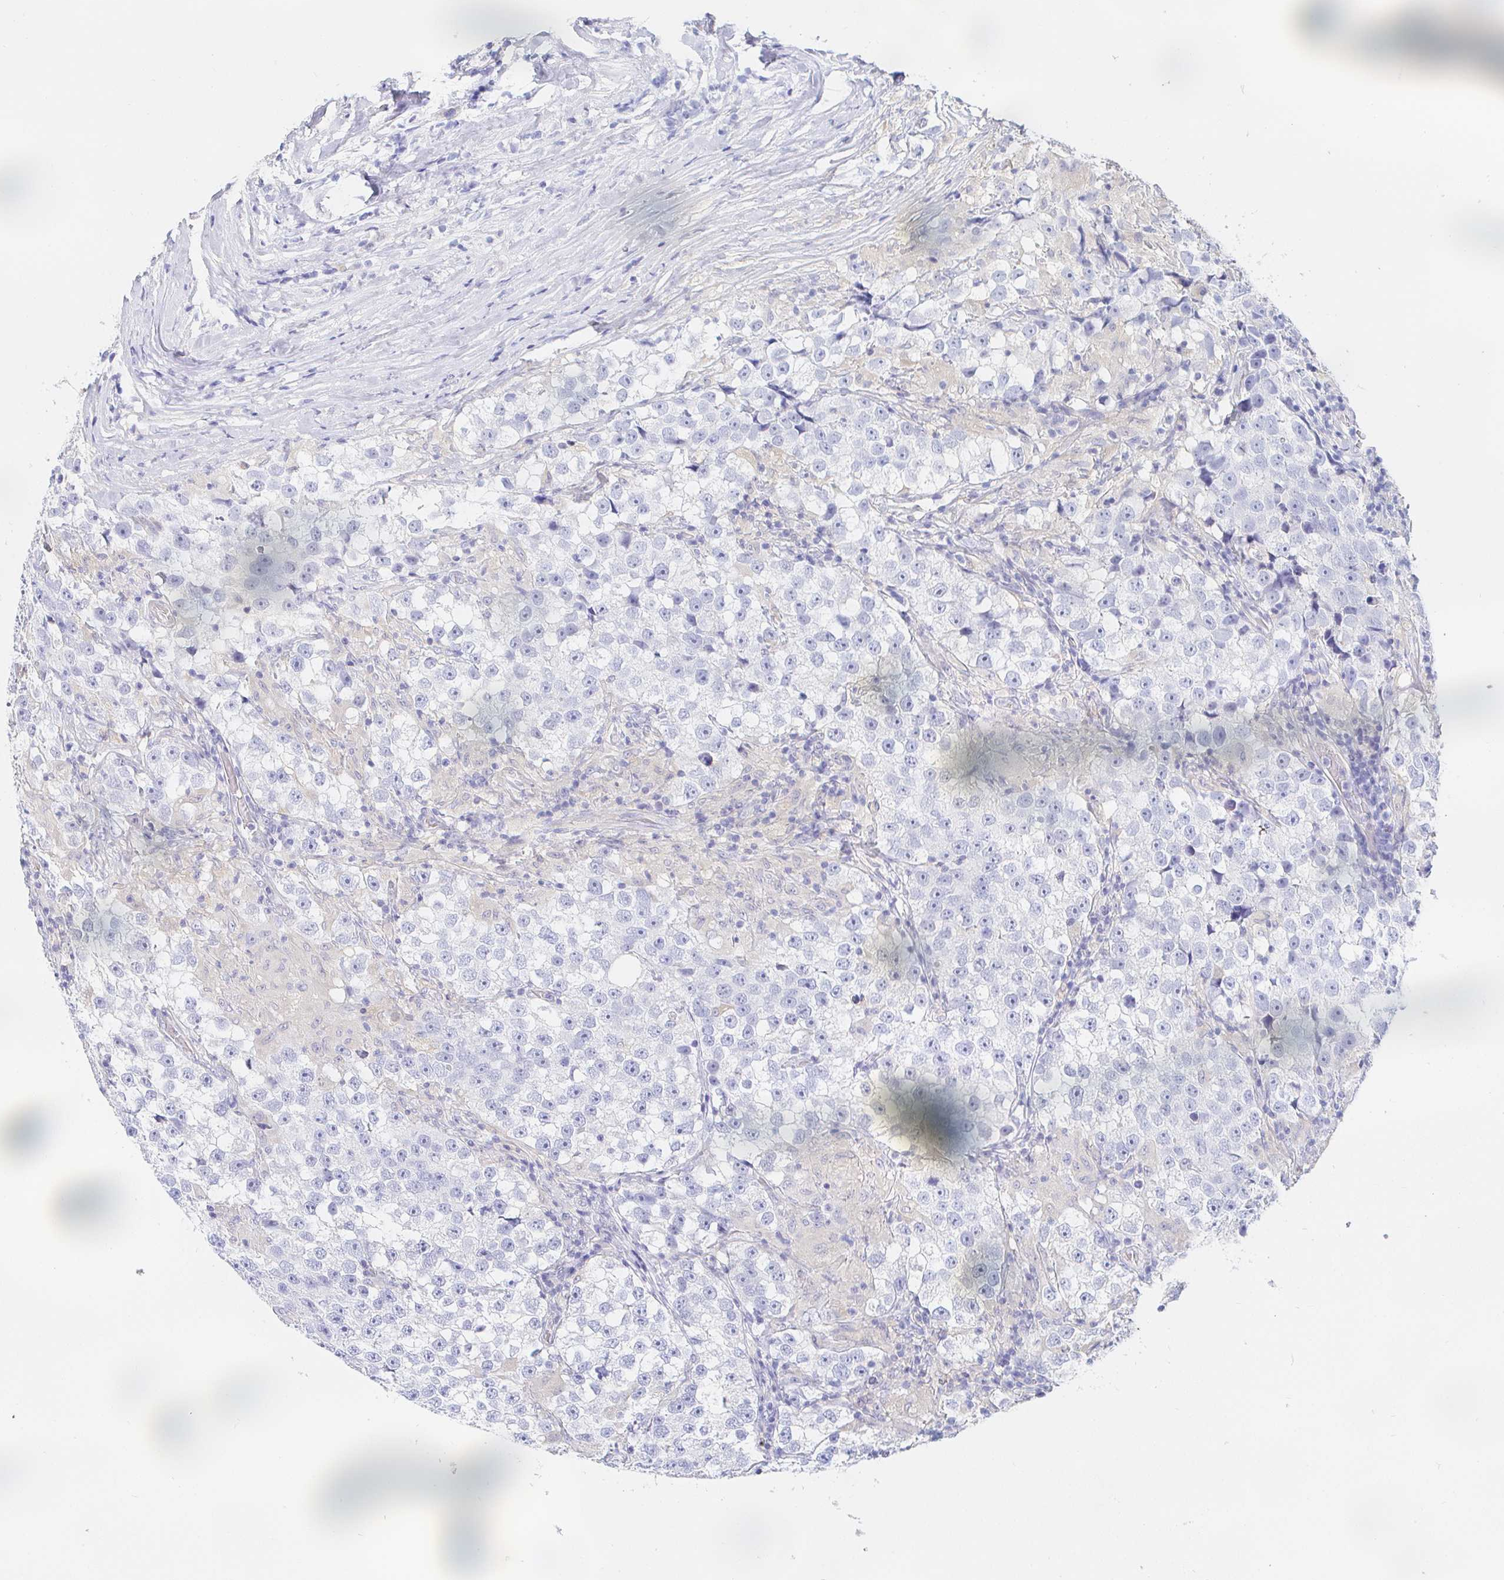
{"staining": {"intensity": "negative", "quantity": "none", "location": "none"}, "tissue": "testis cancer", "cell_type": "Tumor cells", "image_type": "cancer", "snomed": [{"axis": "morphology", "description": "Seminoma, NOS"}, {"axis": "topography", "description": "Testis"}], "caption": "IHC micrograph of neoplastic tissue: seminoma (testis) stained with DAB (3,3'-diaminobenzidine) exhibits no significant protein staining in tumor cells.", "gene": "PDE6B", "patient": {"sex": "male", "age": 46}}